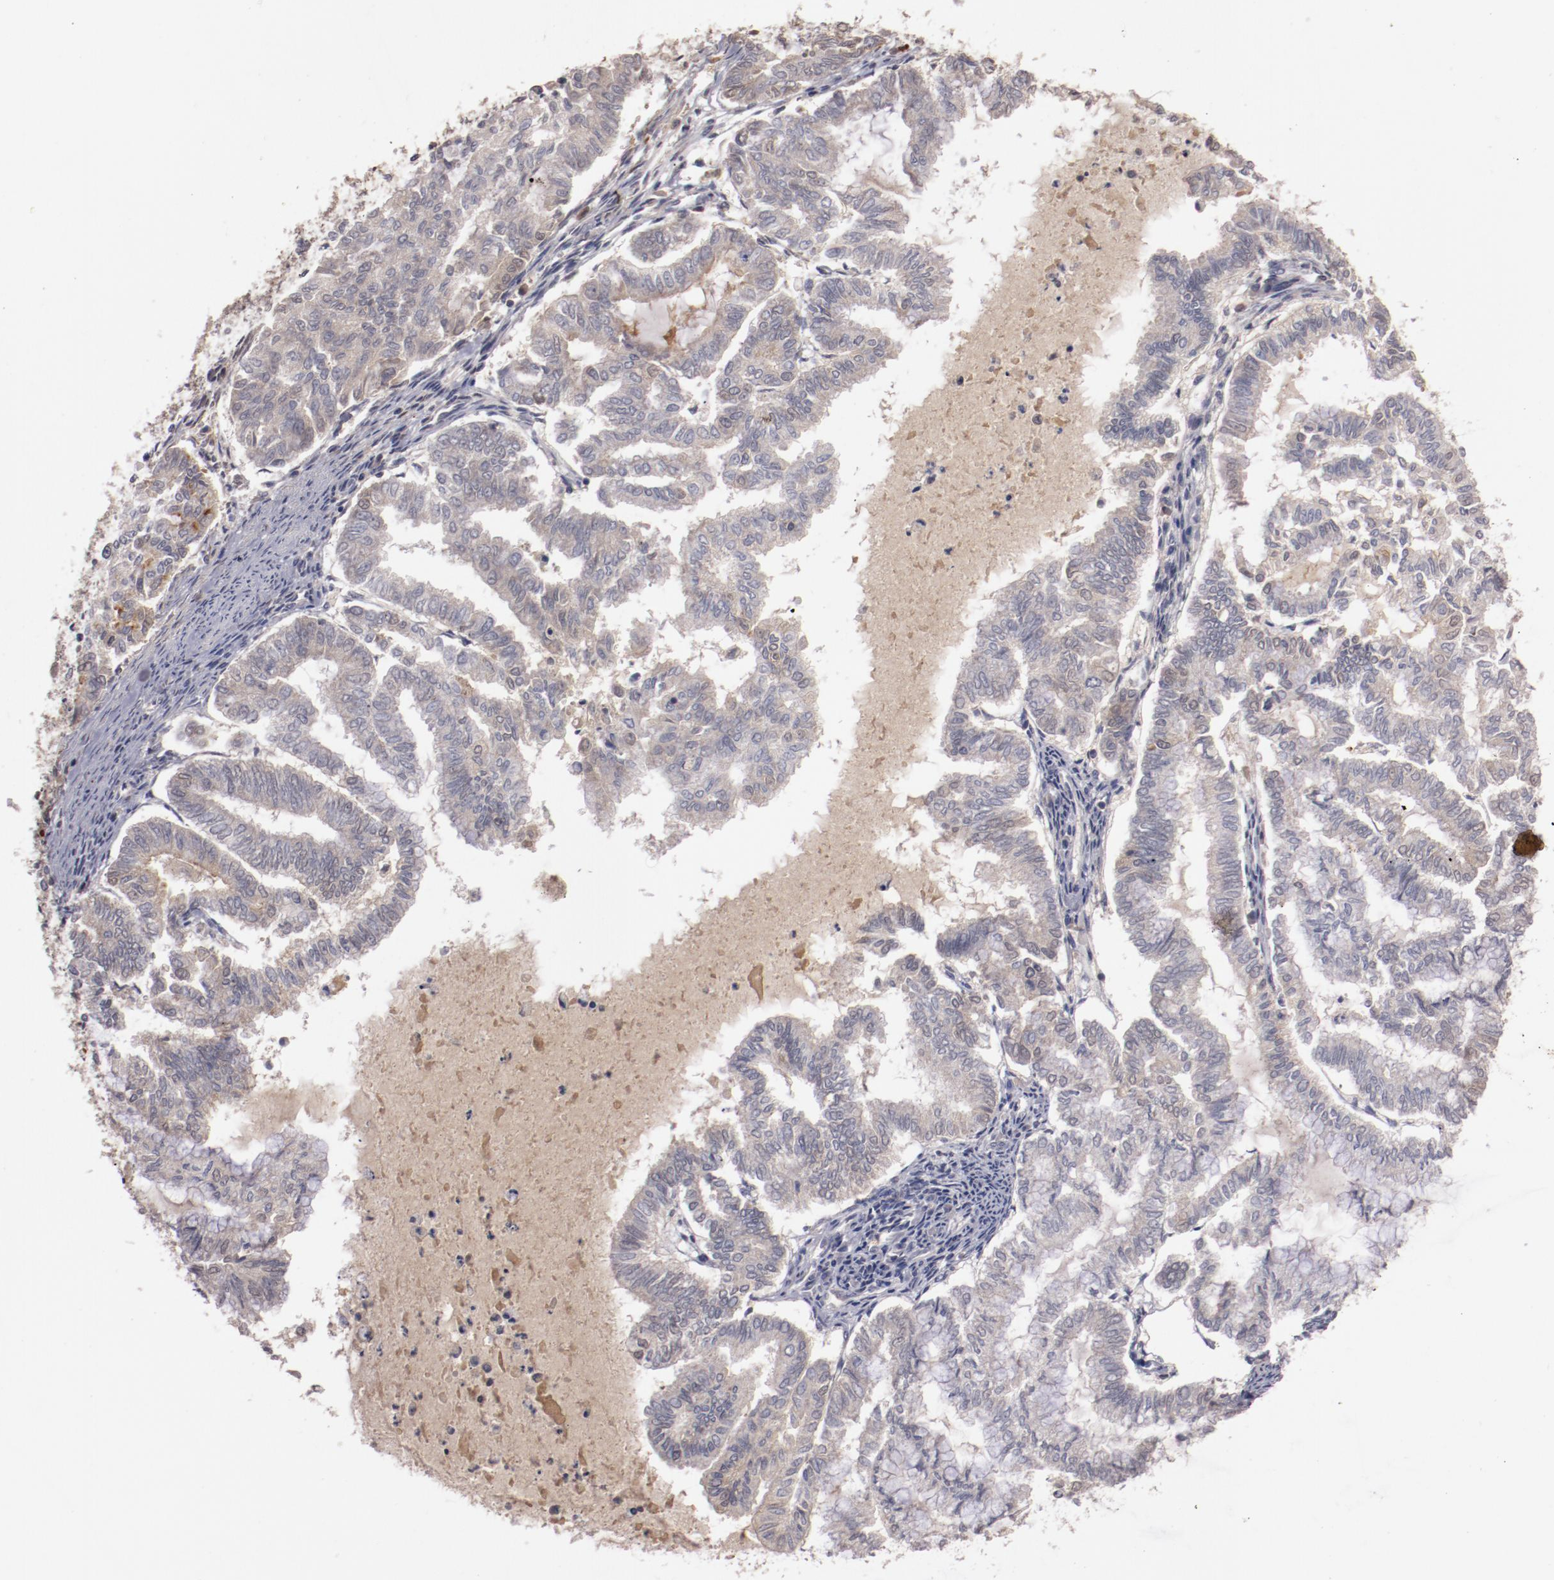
{"staining": {"intensity": "moderate", "quantity": "<25%", "location": "cytoplasmic/membranous"}, "tissue": "endometrial cancer", "cell_type": "Tumor cells", "image_type": "cancer", "snomed": [{"axis": "morphology", "description": "Adenocarcinoma, NOS"}, {"axis": "topography", "description": "Endometrium"}], "caption": "Endometrial cancer tissue exhibits moderate cytoplasmic/membranous expression in about <25% of tumor cells, visualized by immunohistochemistry. The staining is performed using DAB (3,3'-diaminobenzidine) brown chromogen to label protein expression. The nuclei are counter-stained blue using hematoxylin.", "gene": "MBL2", "patient": {"sex": "female", "age": 79}}